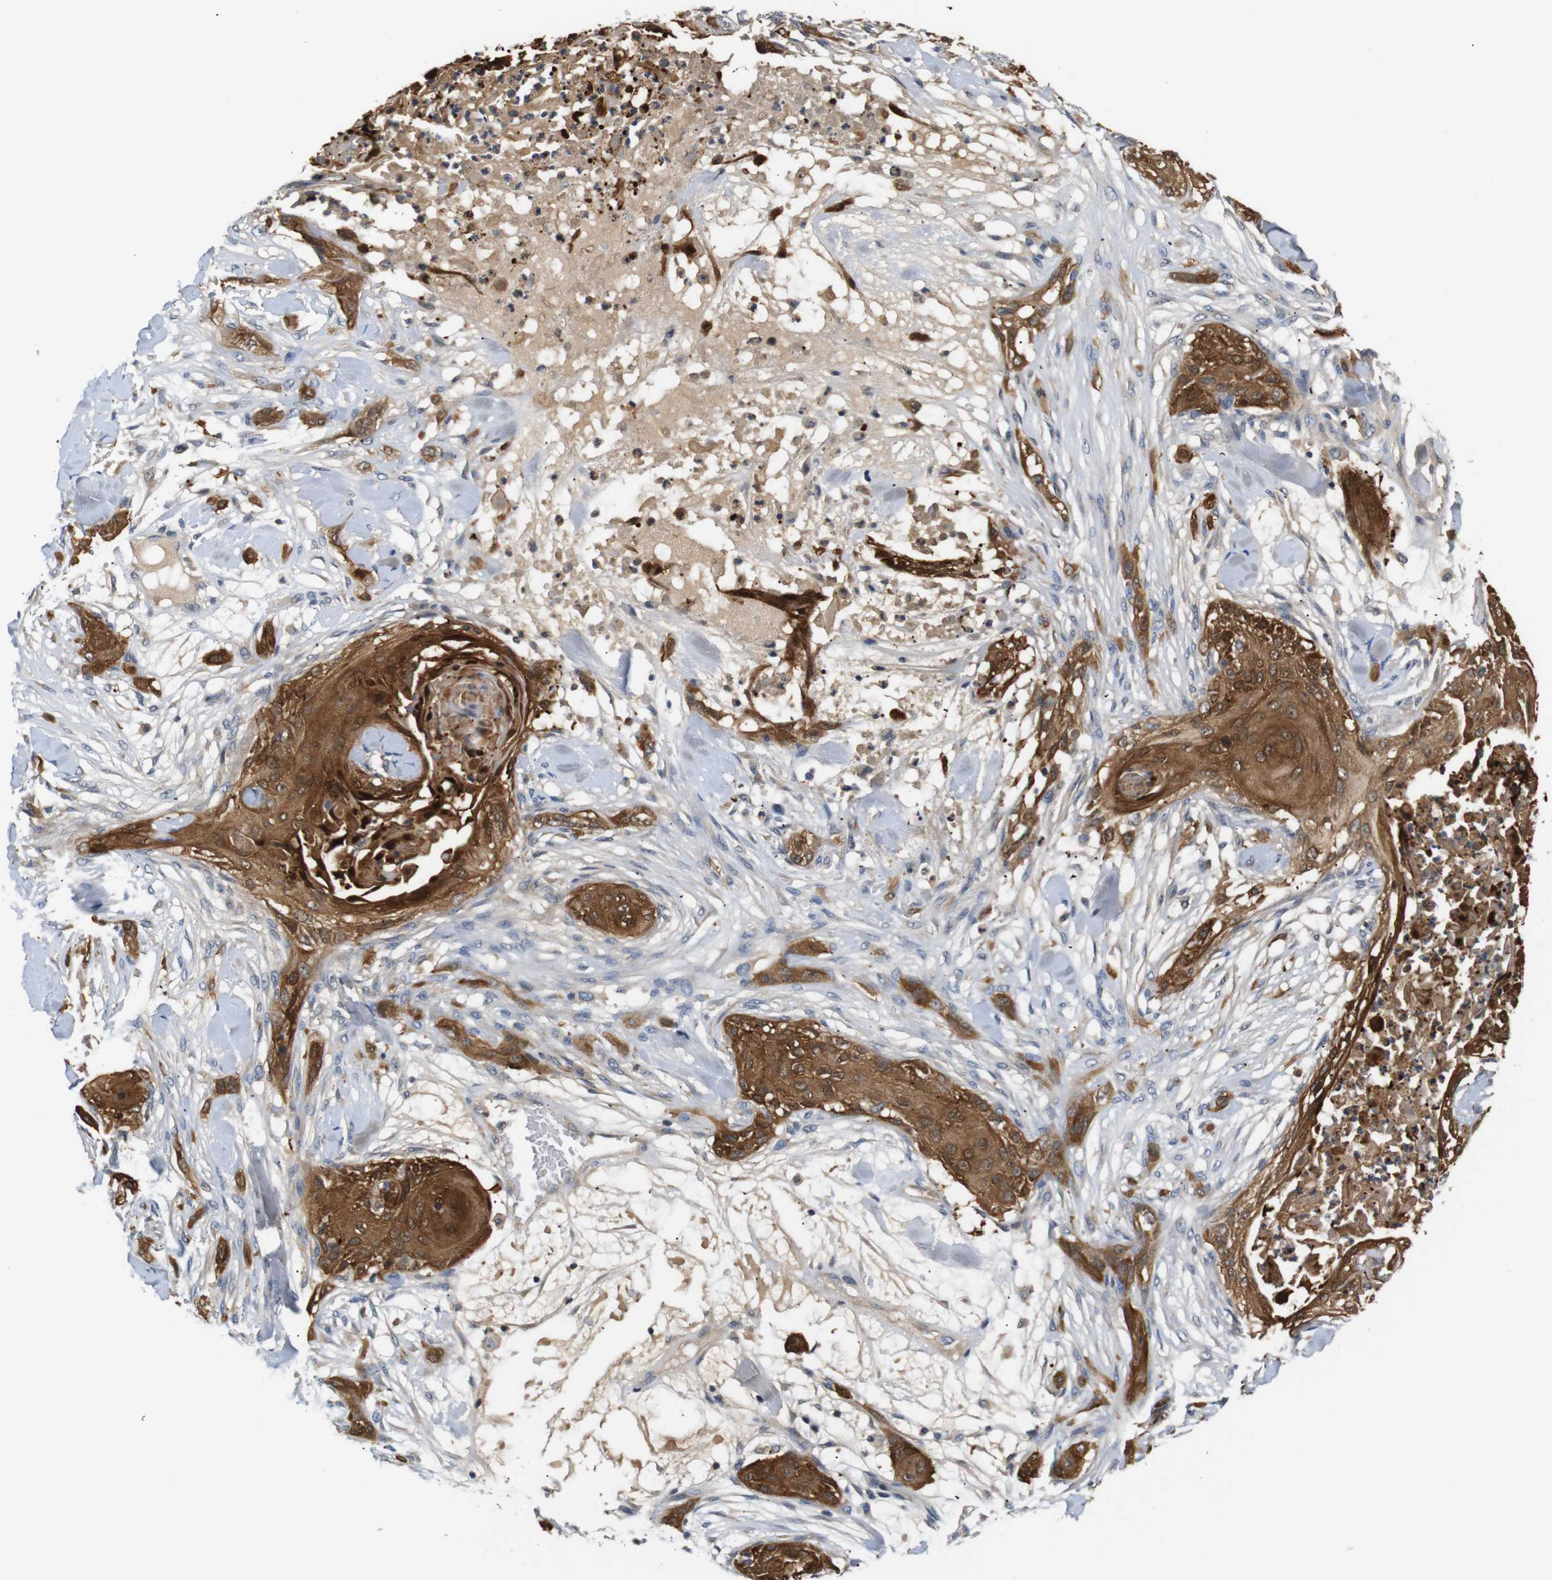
{"staining": {"intensity": "moderate", "quantity": ">75%", "location": "cytoplasmic/membranous,nuclear"}, "tissue": "skin cancer", "cell_type": "Tumor cells", "image_type": "cancer", "snomed": [{"axis": "morphology", "description": "Squamous cell carcinoma, NOS"}, {"axis": "topography", "description": "Skin"}], "caption": "There is medium levels of moderate cytoplasmic/membranous and nuclear staining in tumor cells of squamous cell carcinoma (skin), as demonstrated by immunohistochemical staining (brown color).", "gene": "SFN", "patient": {"sex": "female", "age": 59}}